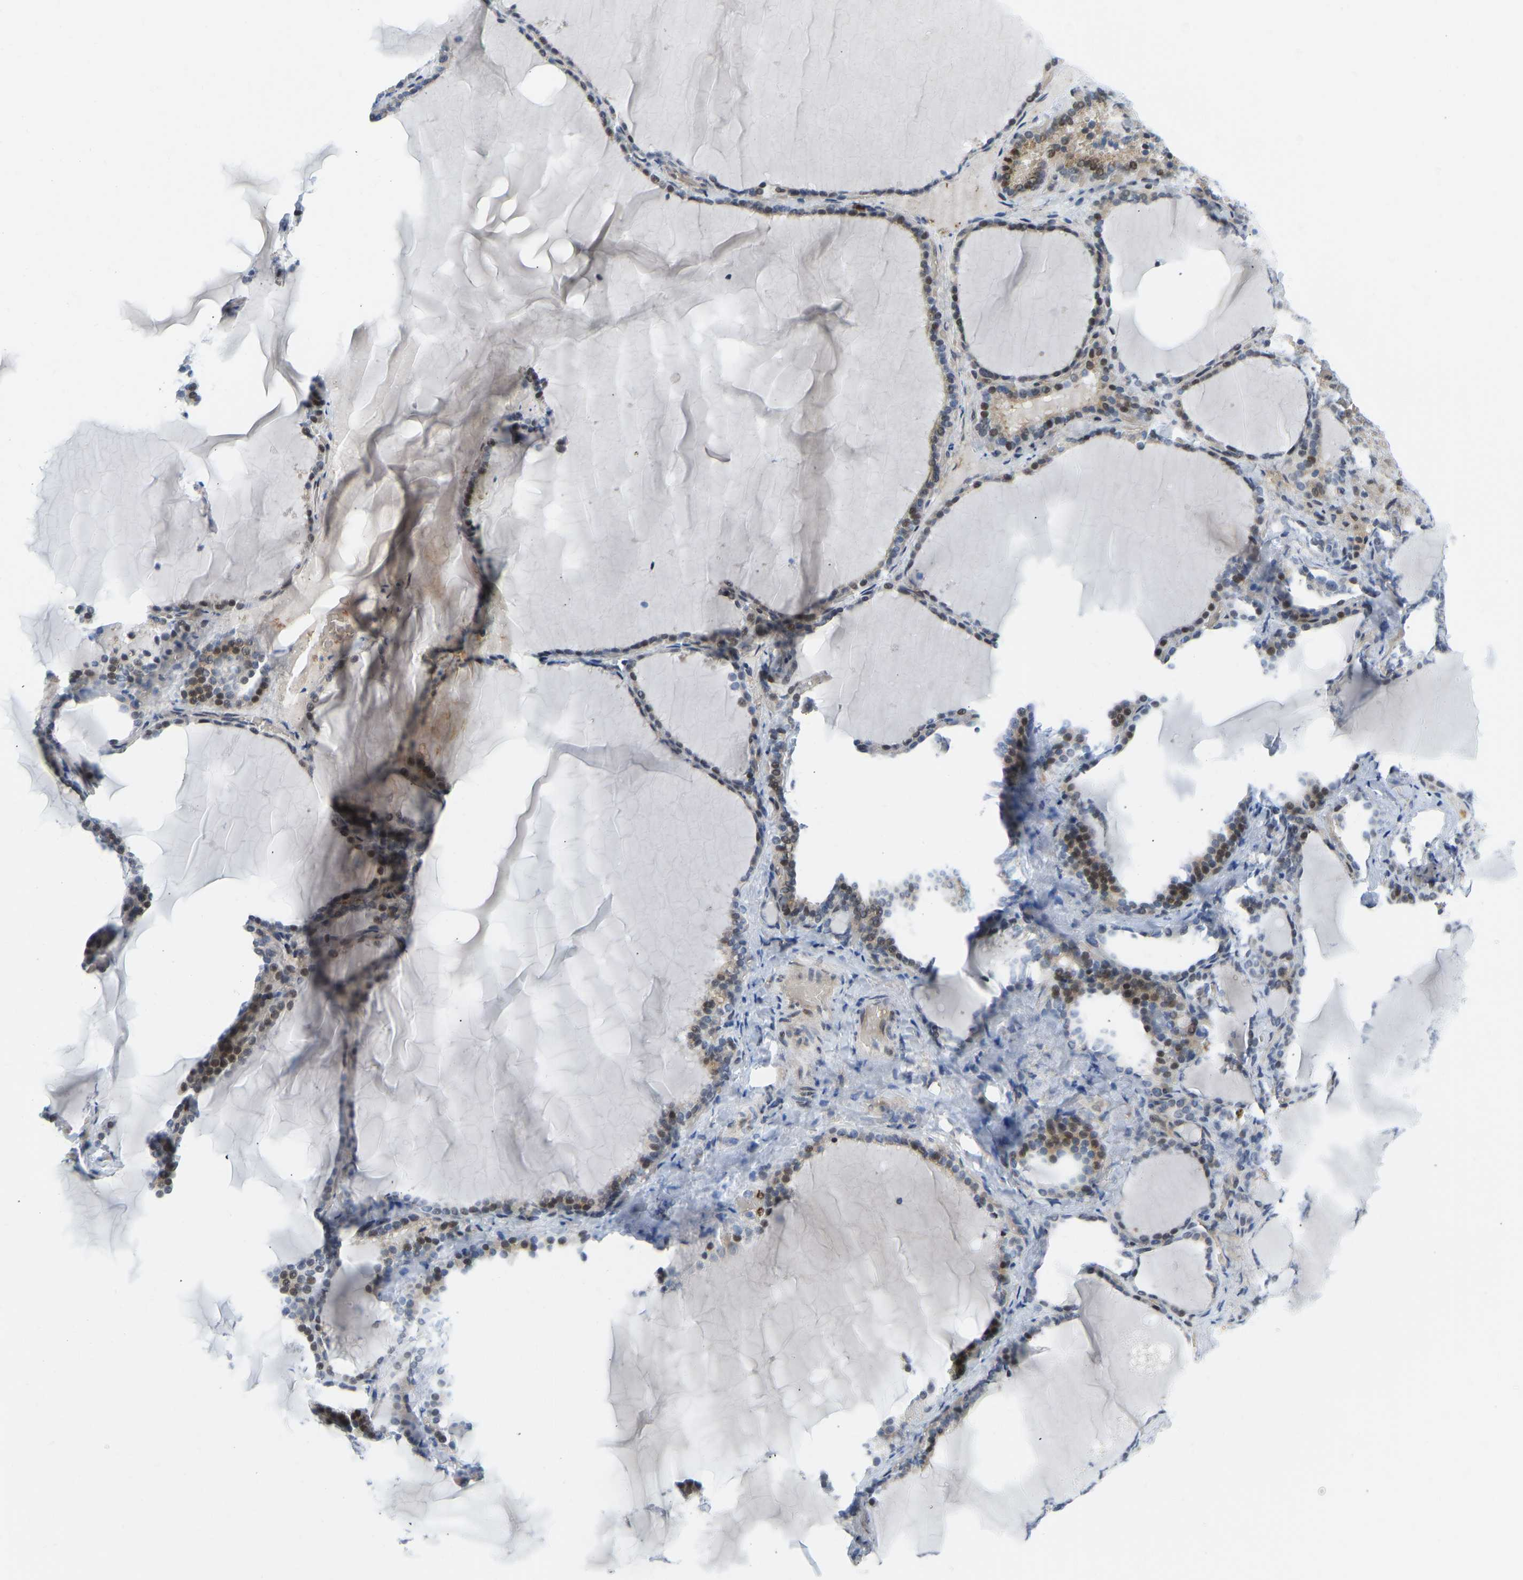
{"staining": {"intensity": "moderate", "quantity": "25%-75%", "location": "cytoplasmic/membranous,nuclear"}, "tissue": "thyroid gland", "cell_type": "Glandular cells", "image_type": "normal", "snomed": [{"axis": "morphology", "description": "Normal tissue, NOS"}, {"axis": "topography", "description": "Thyroid gland"}], "caption": "Brown immunohistochemical staining in unremarkable thyroid gland demonstrates moderate cytoplasmic/membranous,nuclear staining in about 25%-75% of glandular cells. (Stains: DAB (3,3'-diaminobenzidine) in brown, nuclei in blue, Microscopy: brightfield microscopy at high magnification).", "gene": "HDAC5", "patient": {"sex": "female", "age": 28}}